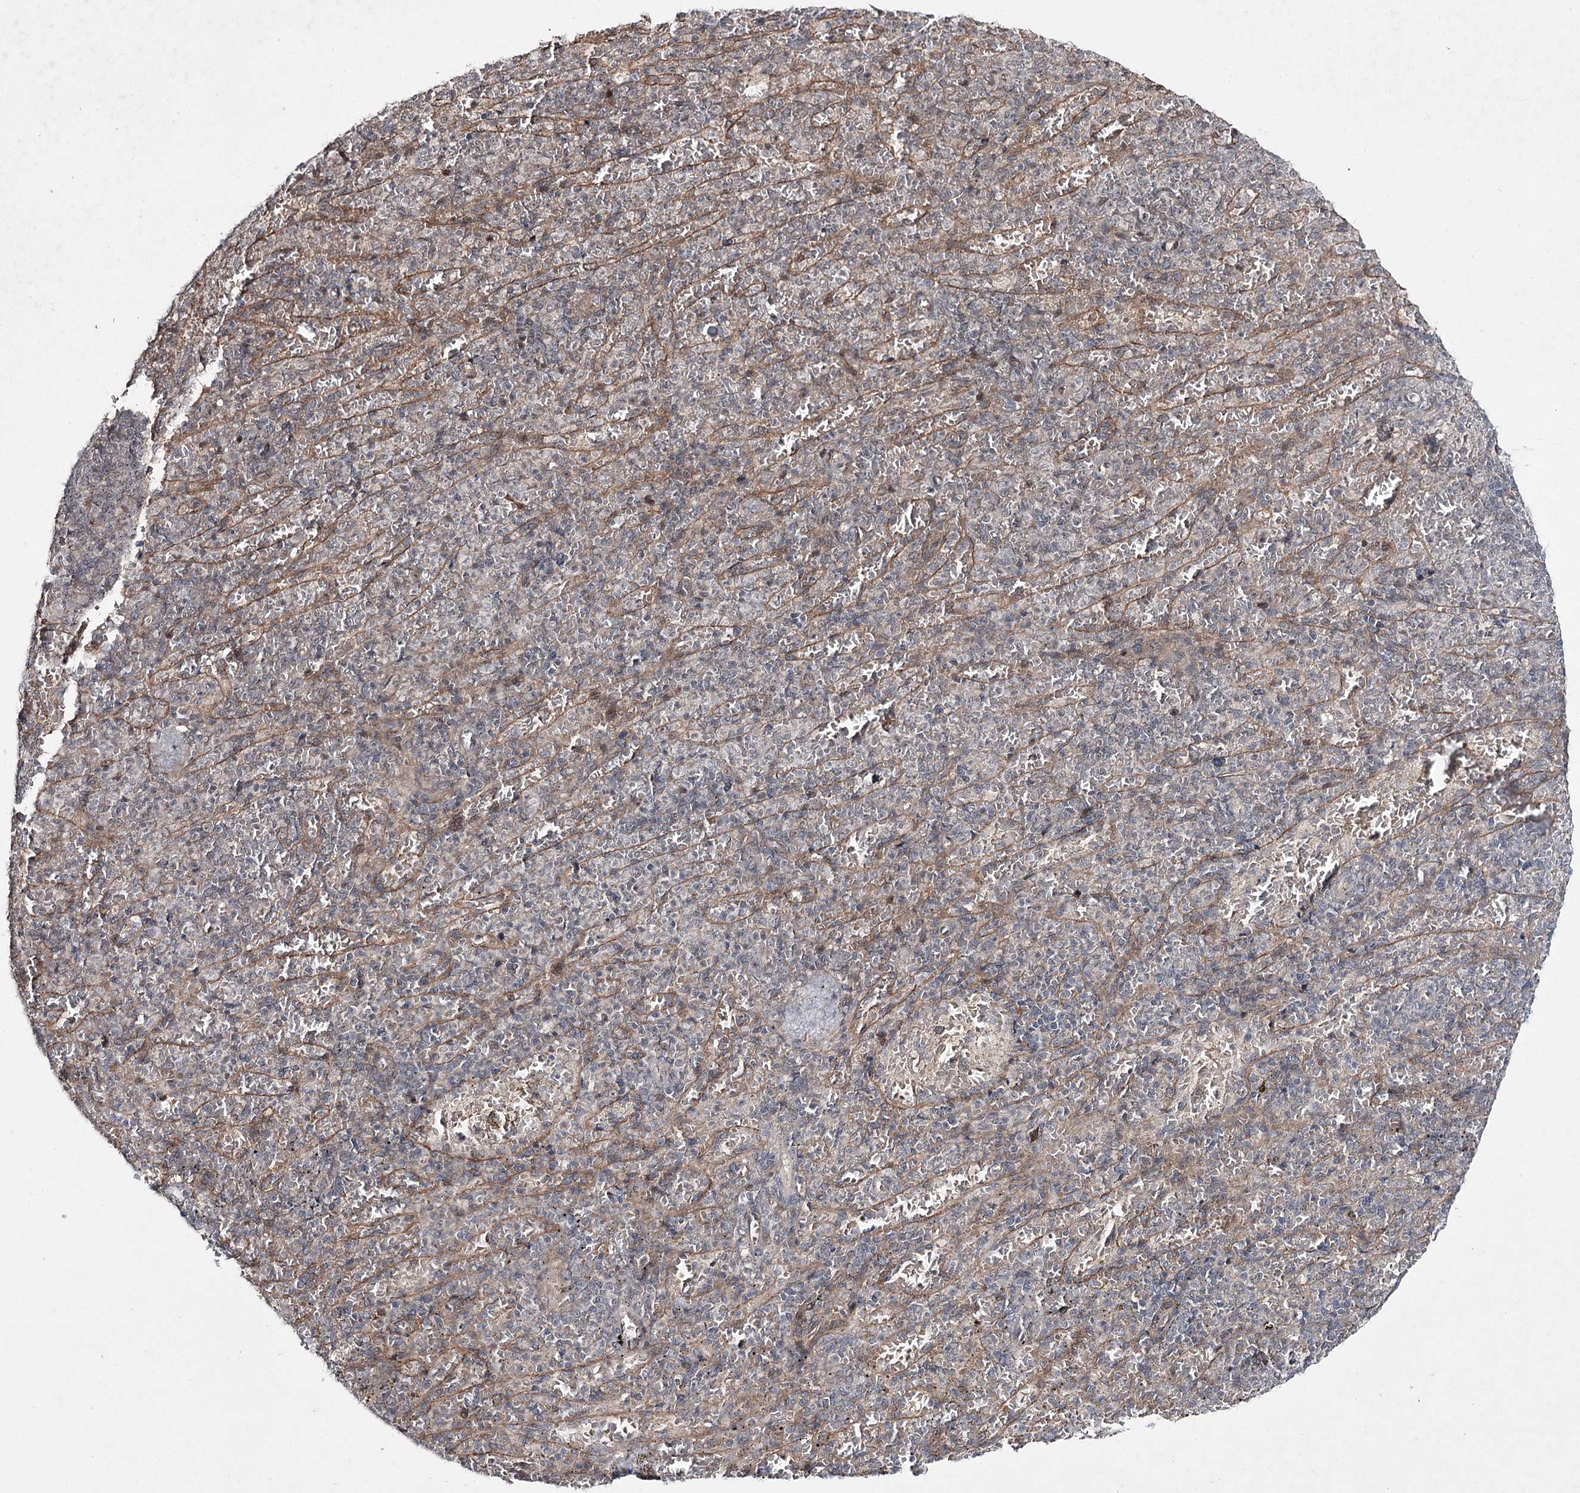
{"staining": {"intensity": "negative", "quantity": "none", "location": "none"}, "tissue": "spleen", "cell_type": "Cells in red pulp", "image_type": "normal", "snomed": [{"axis": "morphology", "description": "Normal tissue, NOS"}, {"axis": "topography", "description": "Spleen"}], "caption": "Spleen was stained to show a protein in brown. There is no significant expression in cells in red pulp. (DAB immunohistochemistry (IHC), high magnification).", "gene": "HOXC11", "patient": {"sex": "female", "age": 74}}